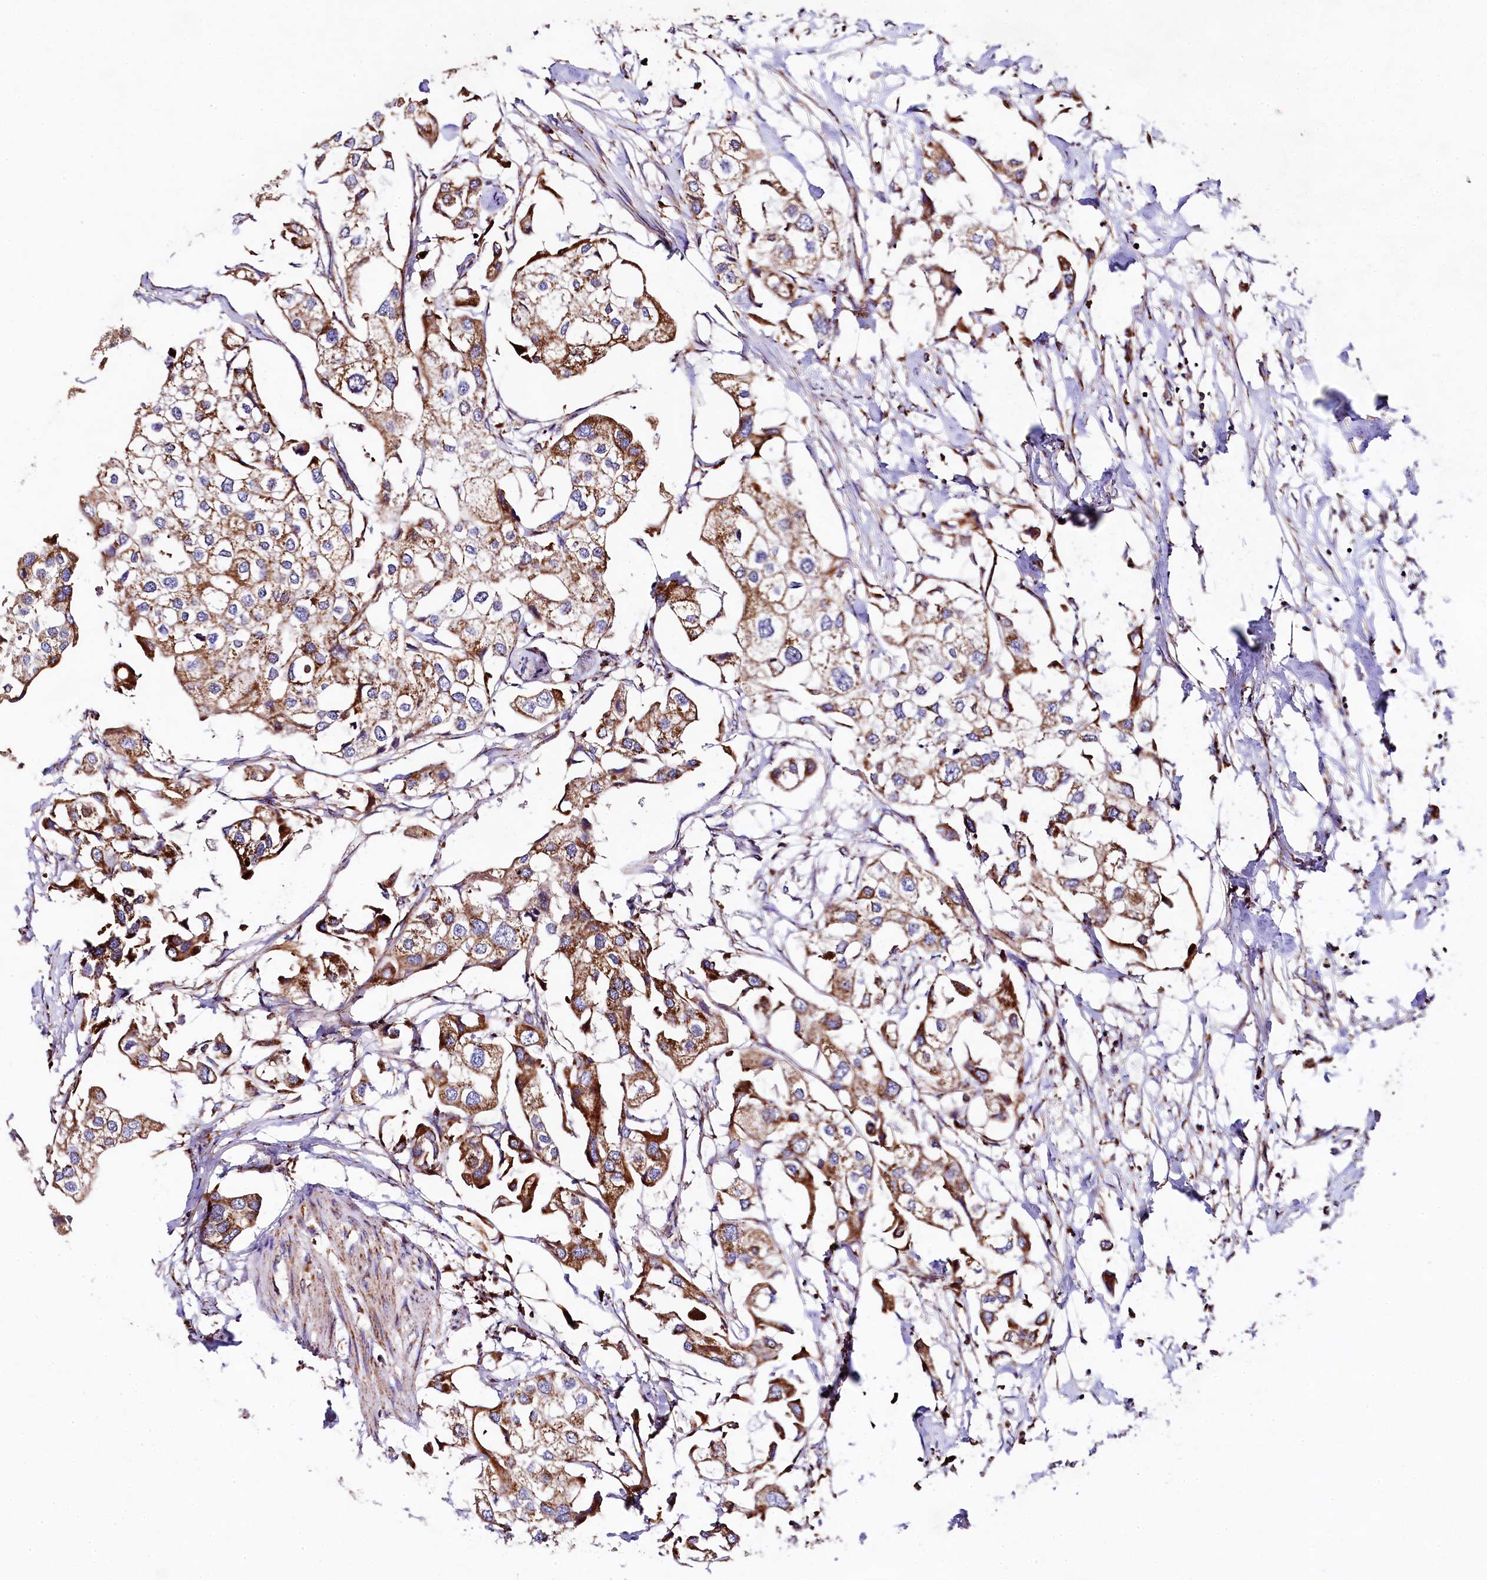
{"staining": {"intensity": "moderate", "quantity": ">75%", "location": "cytoplasmic/membranous"}, "tissue": "urothelial cancer", "cell_type": "Tumor cells", "image_type": "cancer", "snomed": [{"axis": "morphology", "description": "Urothelial carcinoma, High grade"}, {"axis": "topography", "description": "Urinary bladder"}], "caption": "IHC photomicrograph of urothelial carcinoma (high-grade) stained for a protein (brown), which demonstrates medium levels of moderate cytoplasmic/membranous staining in approximately >75% of tumor cells.", "gene": "CLYBL", "patient": {"sex": "male", "age": 64}}